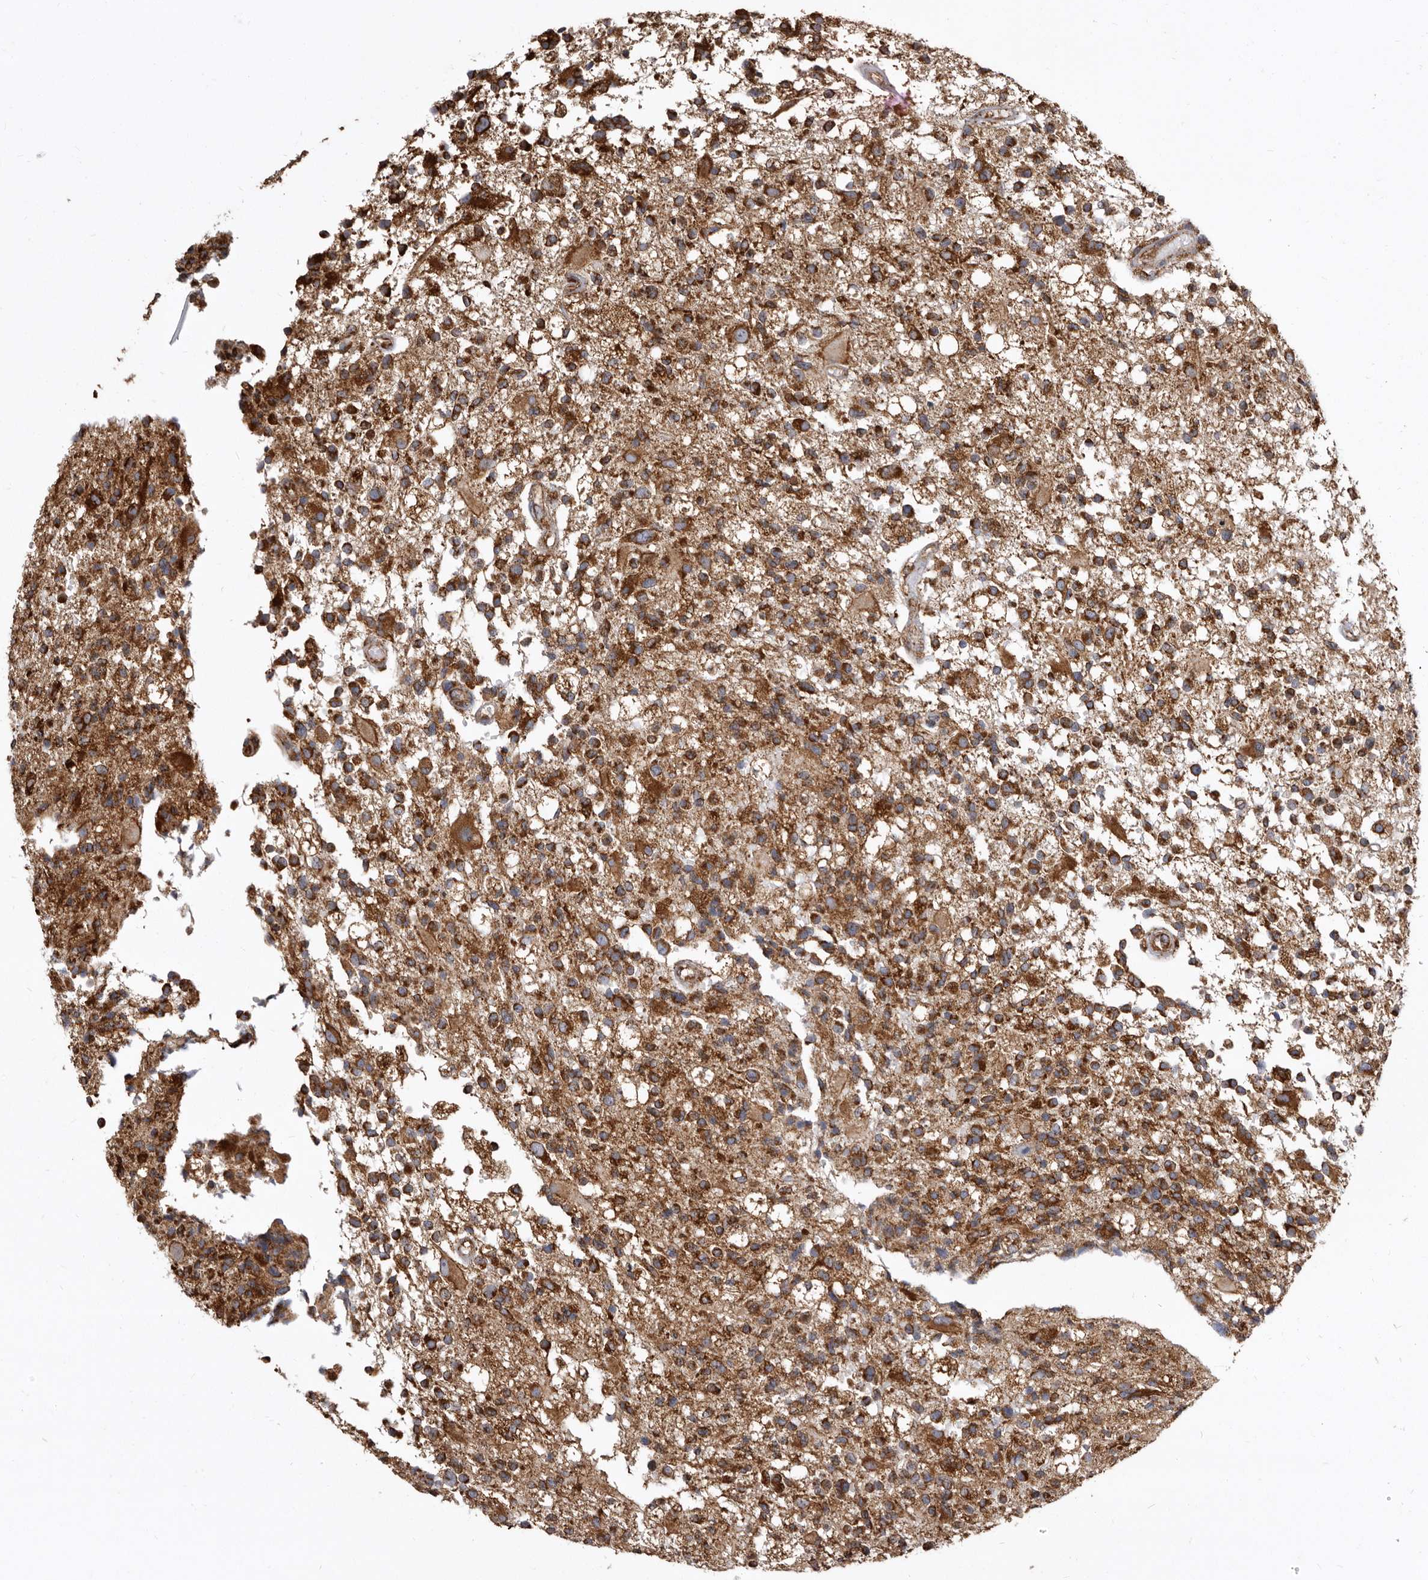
{"staining": {"intensity": "strong", "quantity": ">75%", "location": "cytoplasmic/membranous"}, "tissue": "glioma", "cell_type": "Tumor cells", "image_type": "cancer", "snomed": [{"axis": "morphology", "description": "Glioma, malignant, High grade"}, {"axis": "morphology", "description": "Glioblastoma, NOS"}, {"axis": "topography", "description": "Brain"}], "caption": "Tumor cells reveal strong cytoplasmic/membranous positivity in about >75% of cells in glioma. (Brightfield microscopy of DAB IHC at high magnification).", "gene": "CDK5RAP3", "patient": {"sex": "male", "age": 60}}